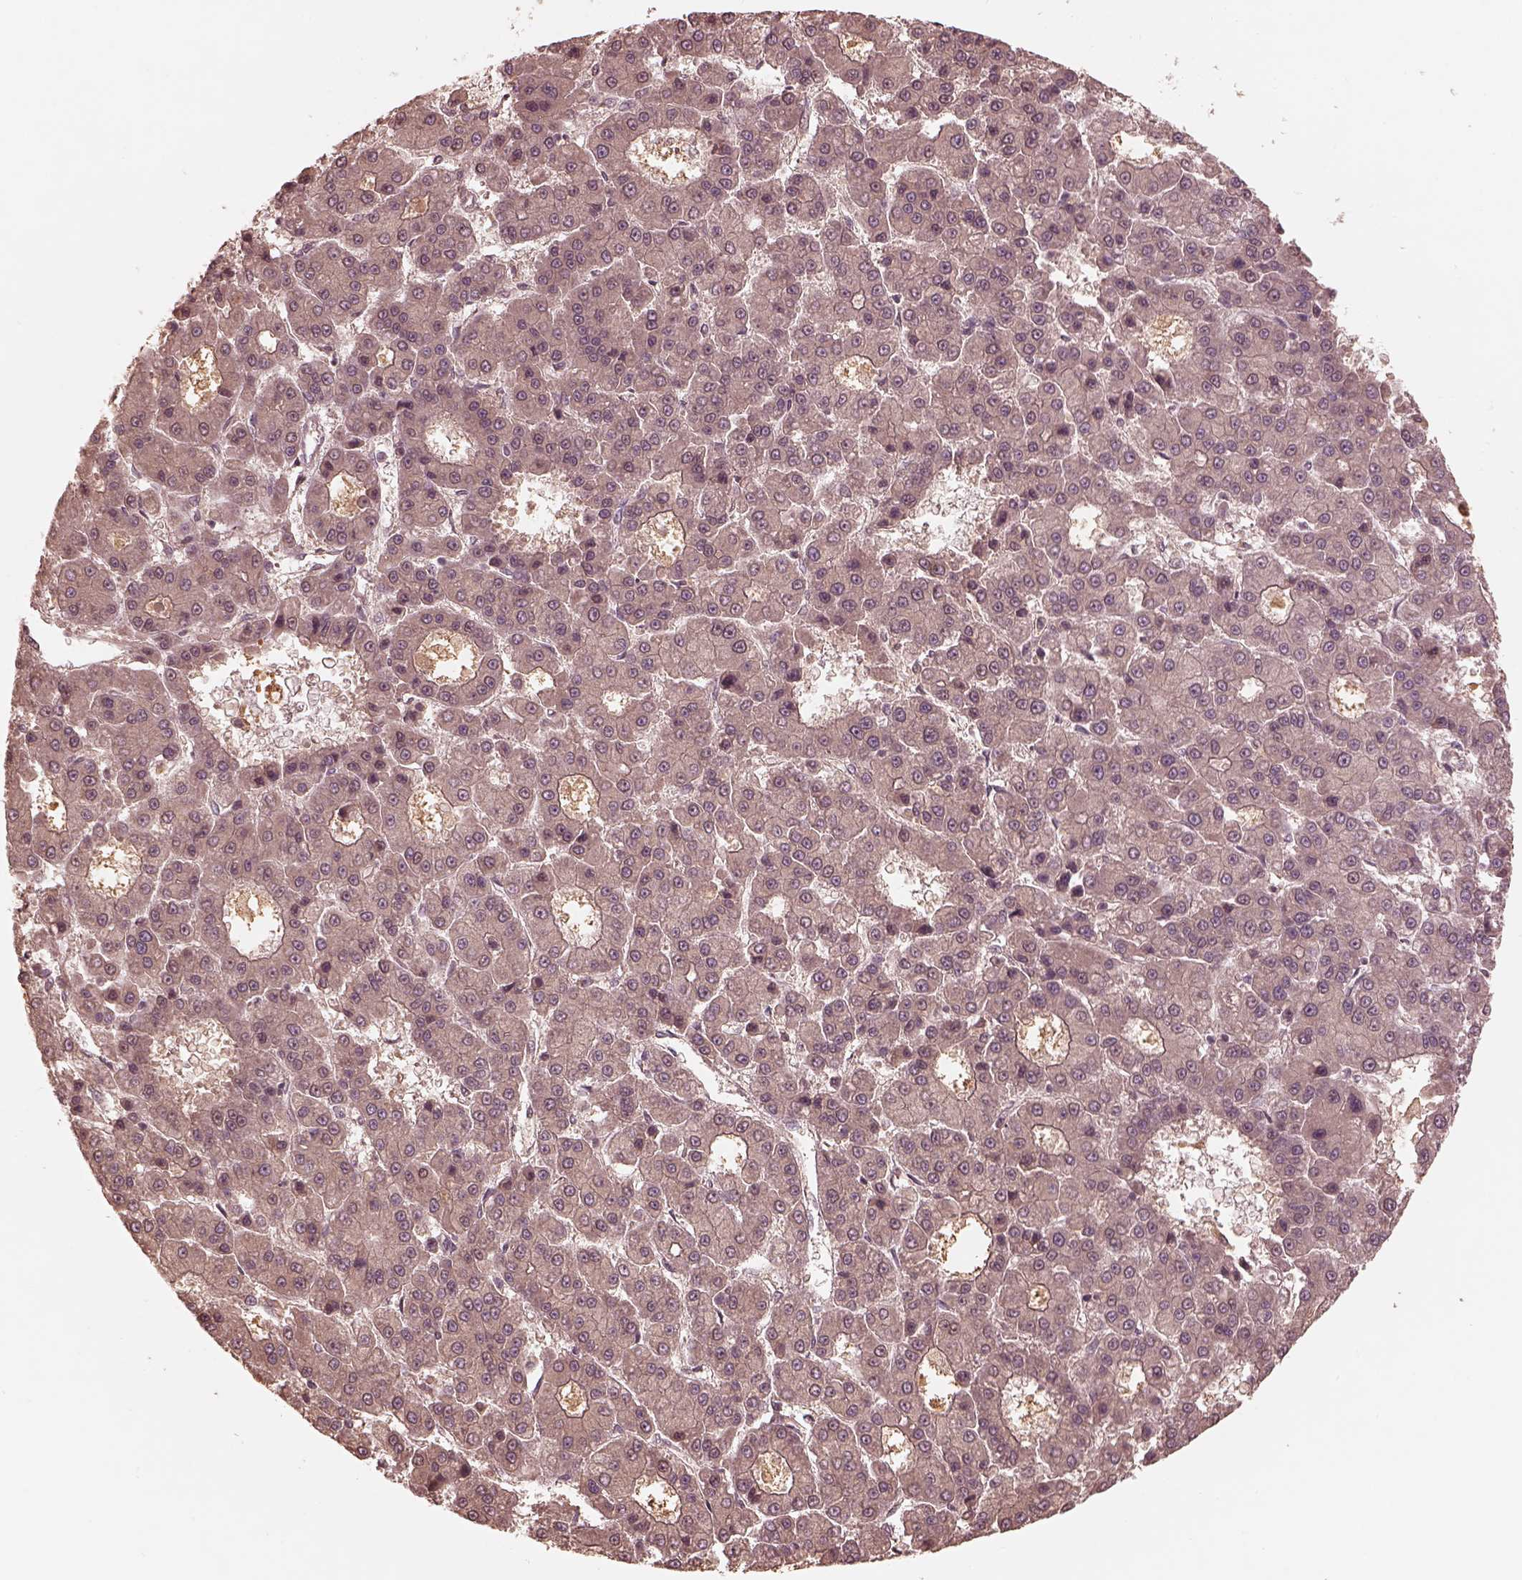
{"staining": {"intensity": "negative", "quantity": "none", "location": "none"}, "tissue": "liver cancer", "cell_type": "Tumor cells", "image_type": "cancer", "snomed": [{"axis": "morphology", "description": "Carcinoma, Hepatocellular, NOS"}, {"axis": "topography", "description": "Liver"}], "caption": "A micrograph of human liver hepatocellular carcinoma is negative for staining in tumor cells.", "gene": "TF", "patient": {"sex": "male", "age": 70}}